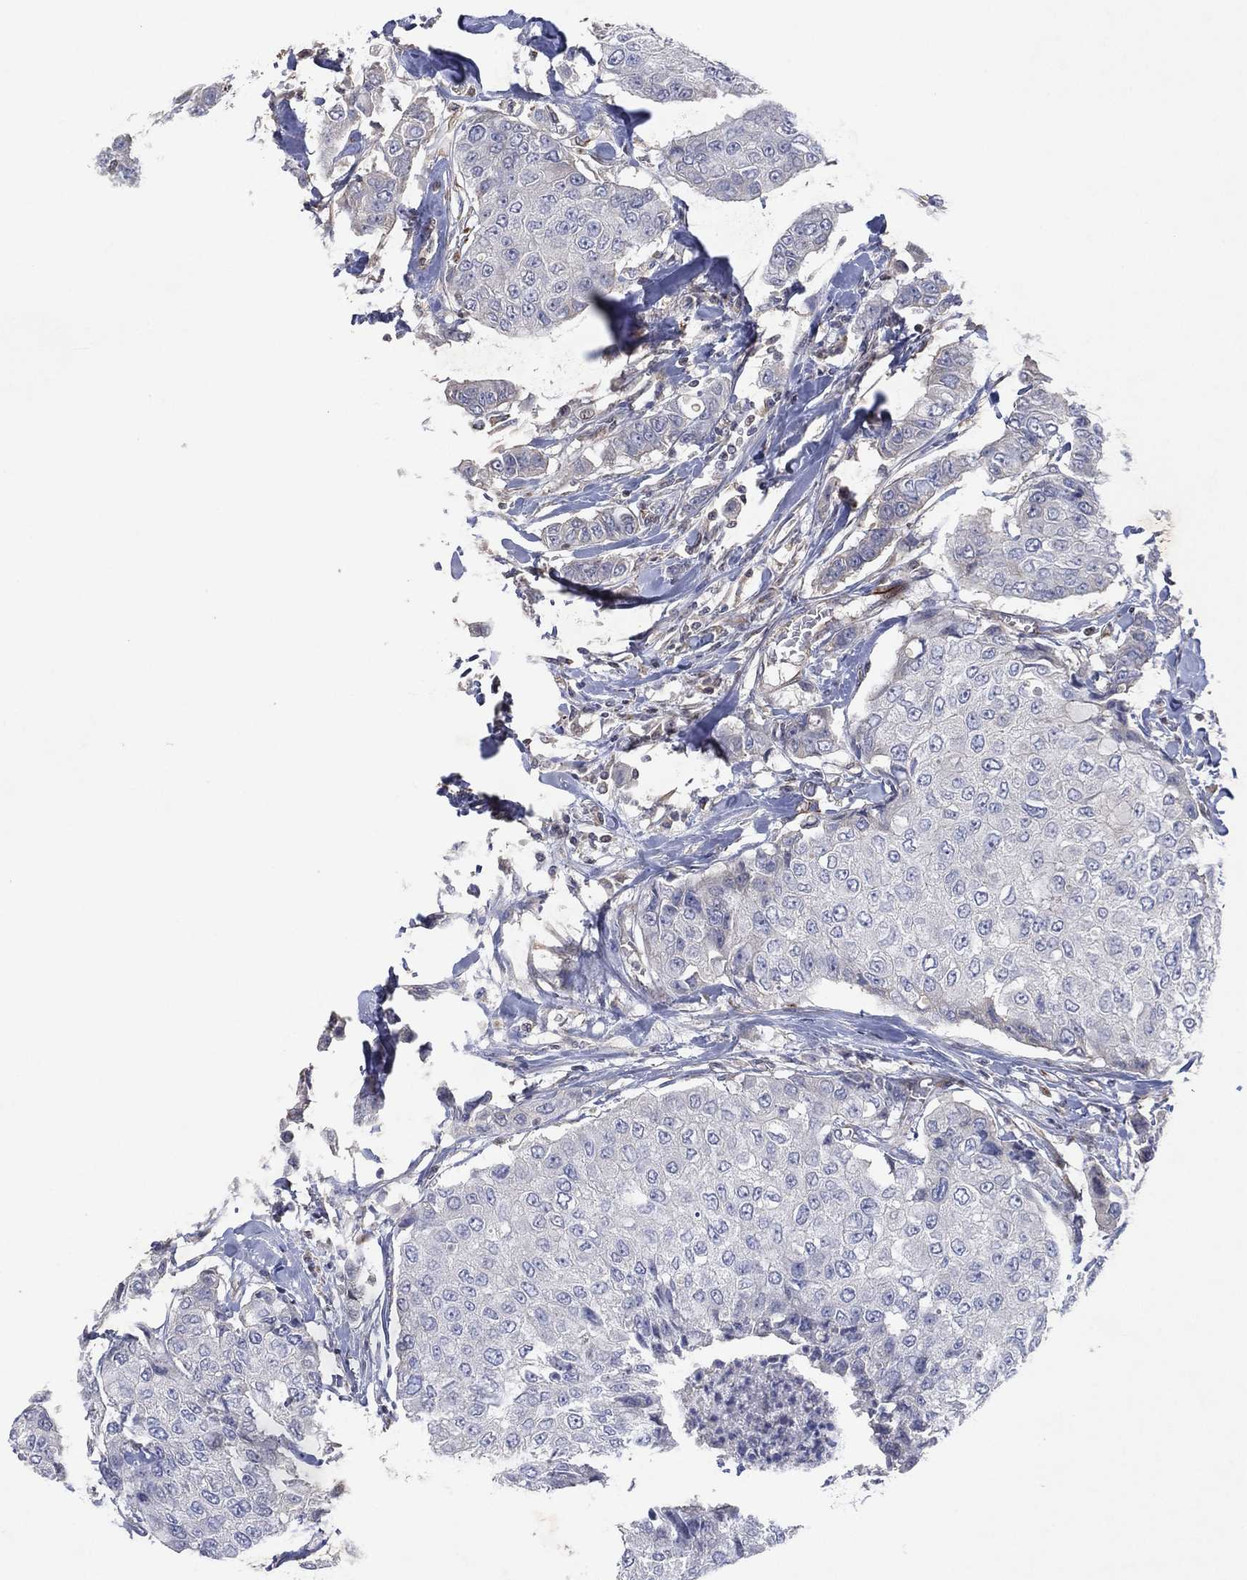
{"staining": {"intensity": "negative", "quantity": "none", "location": "none"}, "tissue": "breast cancer", "cell_type": "Tumor cells", "image_type": "cancer", "snomed": [{"axis": "morphology", "description": "Duct carcinoma"}, {"axis": "topography", "description": "Breast"}], "caption": "Tumor cells are negative for brown protein staining in infiltrating ductal carcinoma (breast). (DAB IHC with hematoxylin counter stain).", "gene": "FLI1", "patient": {"sex": "female", "age": 27}}